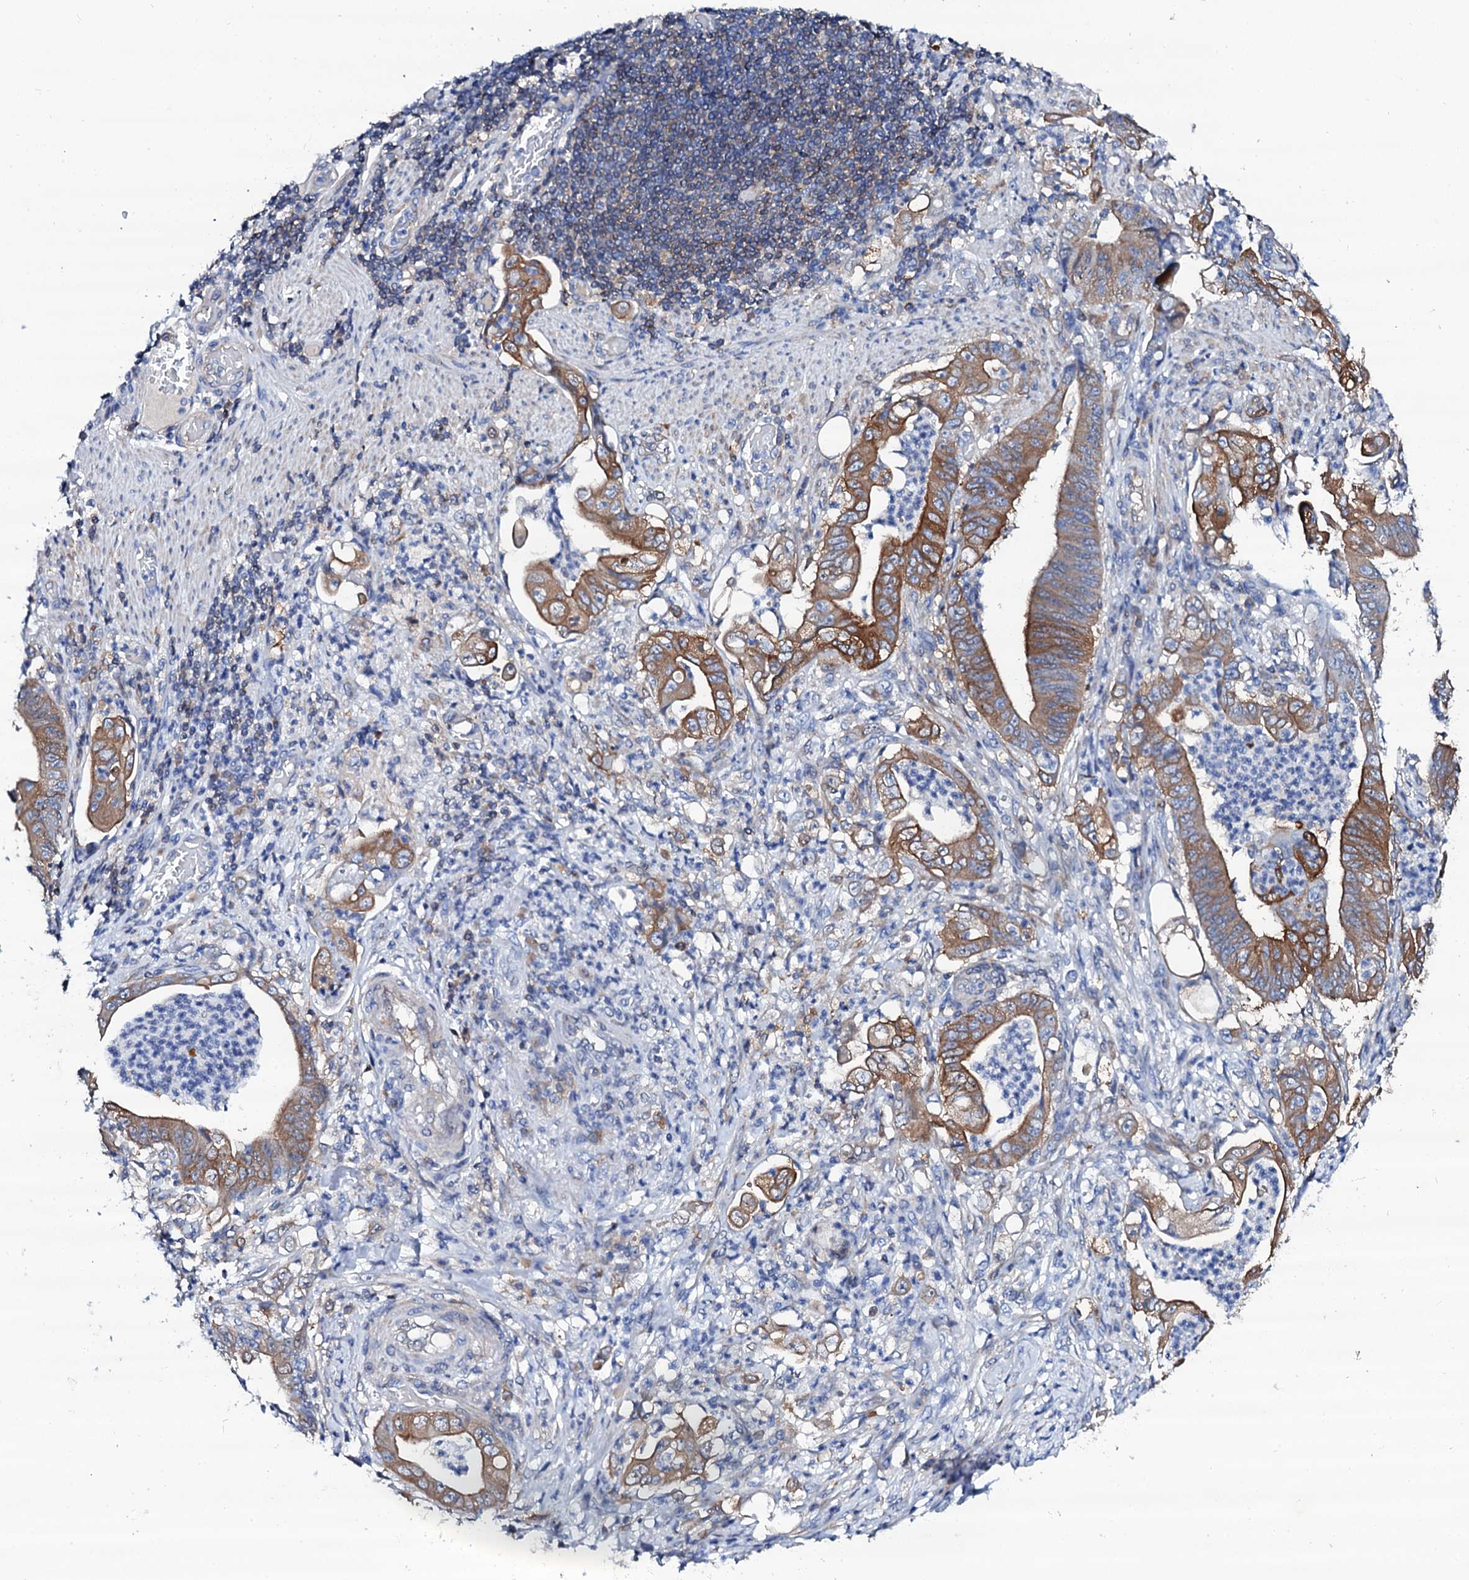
{"staining": {"intensity": "strong", "quantity": "25%-75%", "location": "cytoplasmic/membranous"}, "tissue": "stomach cancer", "cell_type": "Tumor cells", "image_type": "cancer", "snomed": [{"axis": "morphology", "description": "Adenocarcinoma, NOS"}, {"axis": "topography", "description": "Stomach"}], "caption": "Immunohistochemical staining of stomach cancer (adenocarcinoma) reveals high levels of strong cytoplasmic/membranous protein staining in about 25%-75% of tumor cells.", "gene": "GLB1L3", "patient": {"sex": "female", "age": 73}}